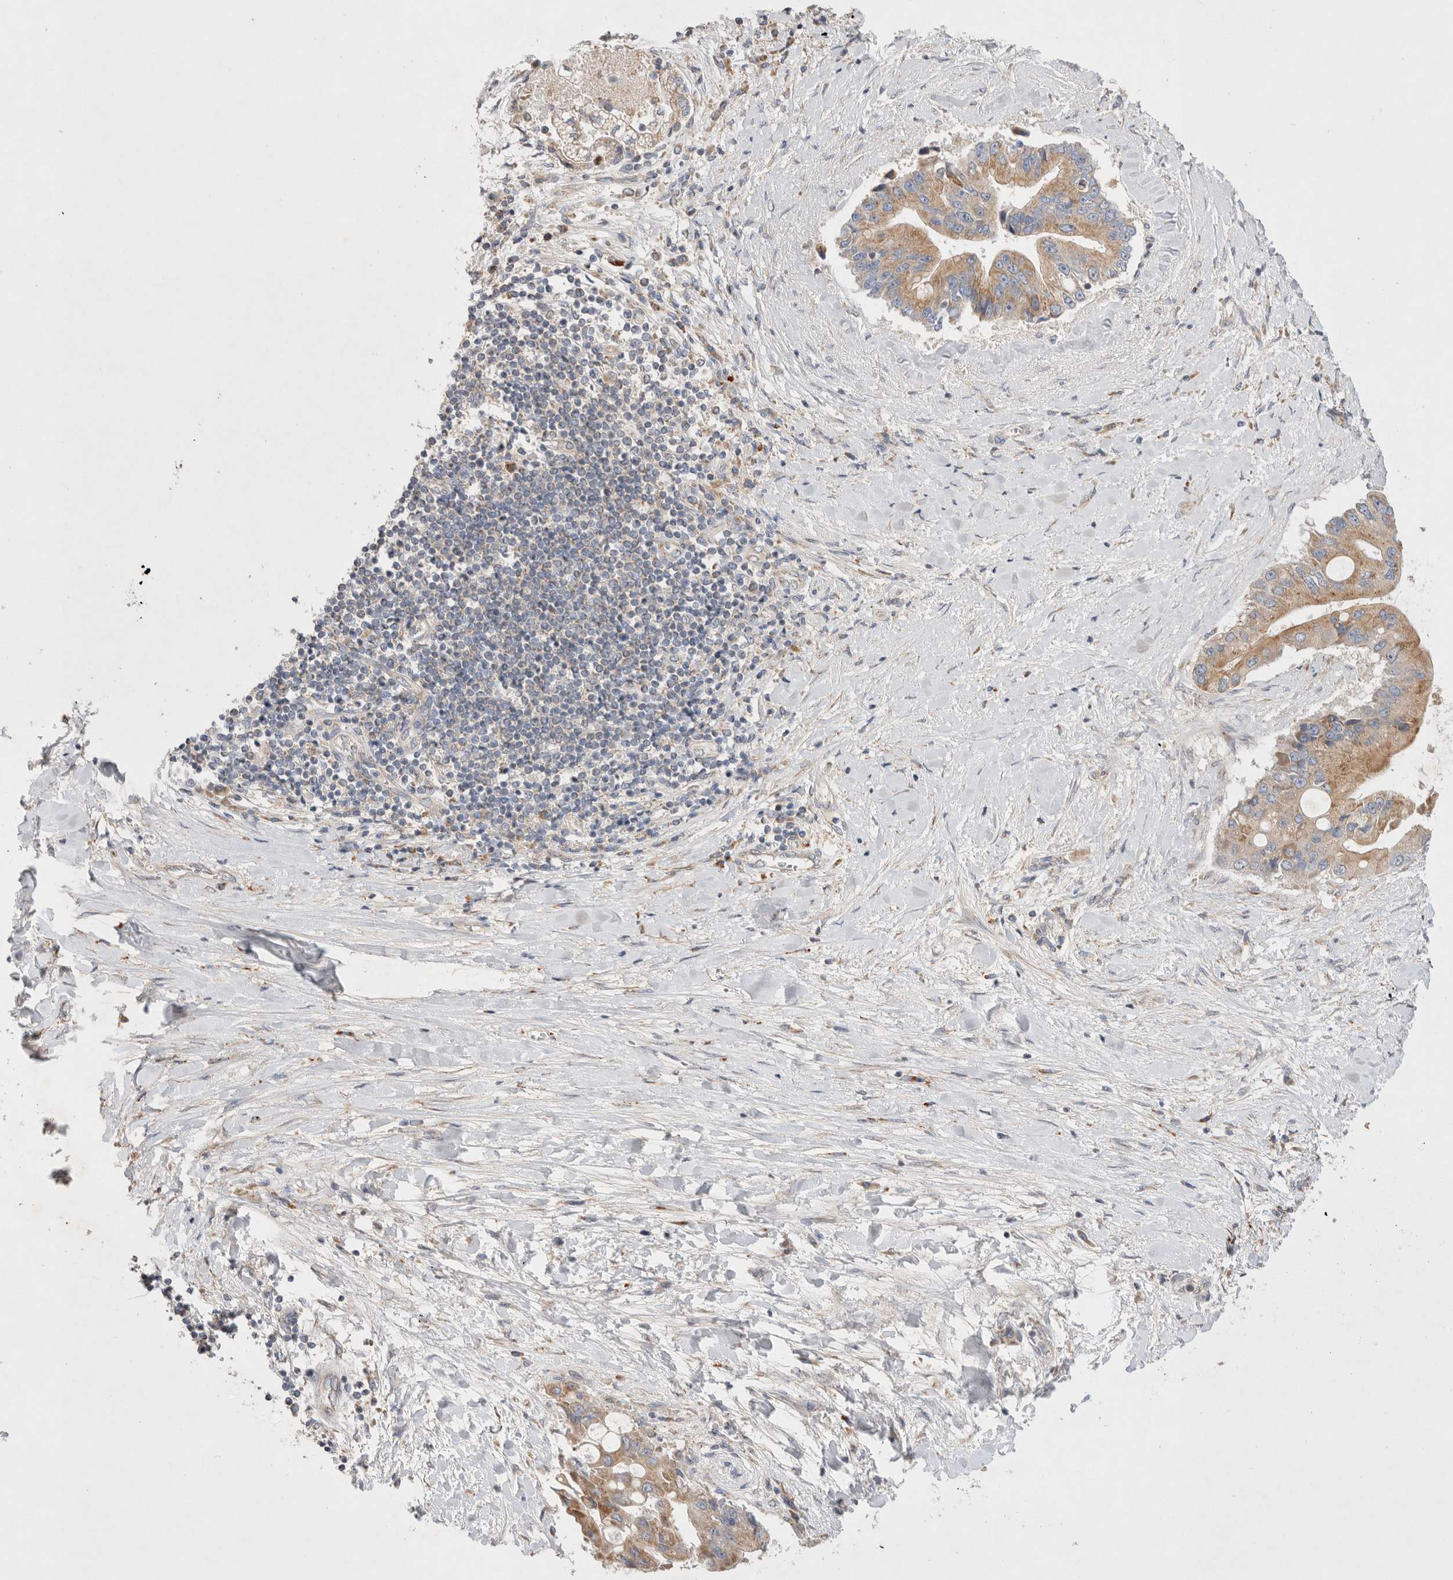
{"staining": {"intensity": "moderate", "quantity": ">75%", "location": "cytoplasmic/membranous"}, "tissue": "liver cancer", "cell_type": "Tumor cells", "image_type": "cancer", "snomed": [{"axis": "morphology", "description": "Cholangiocarcinoma"}, {"axis": "topography", "description": "Liver"}], "caption": "A medium amount of moderate cytoplasmic/membranous staining is appreciated in about >75% of tumor cells in liver cancer (cholangiocarcinoma) tissue. Nuclei are stained in blue.", "gene": "TBC1D16", "patient": {"sex": "male", "age": 50}}